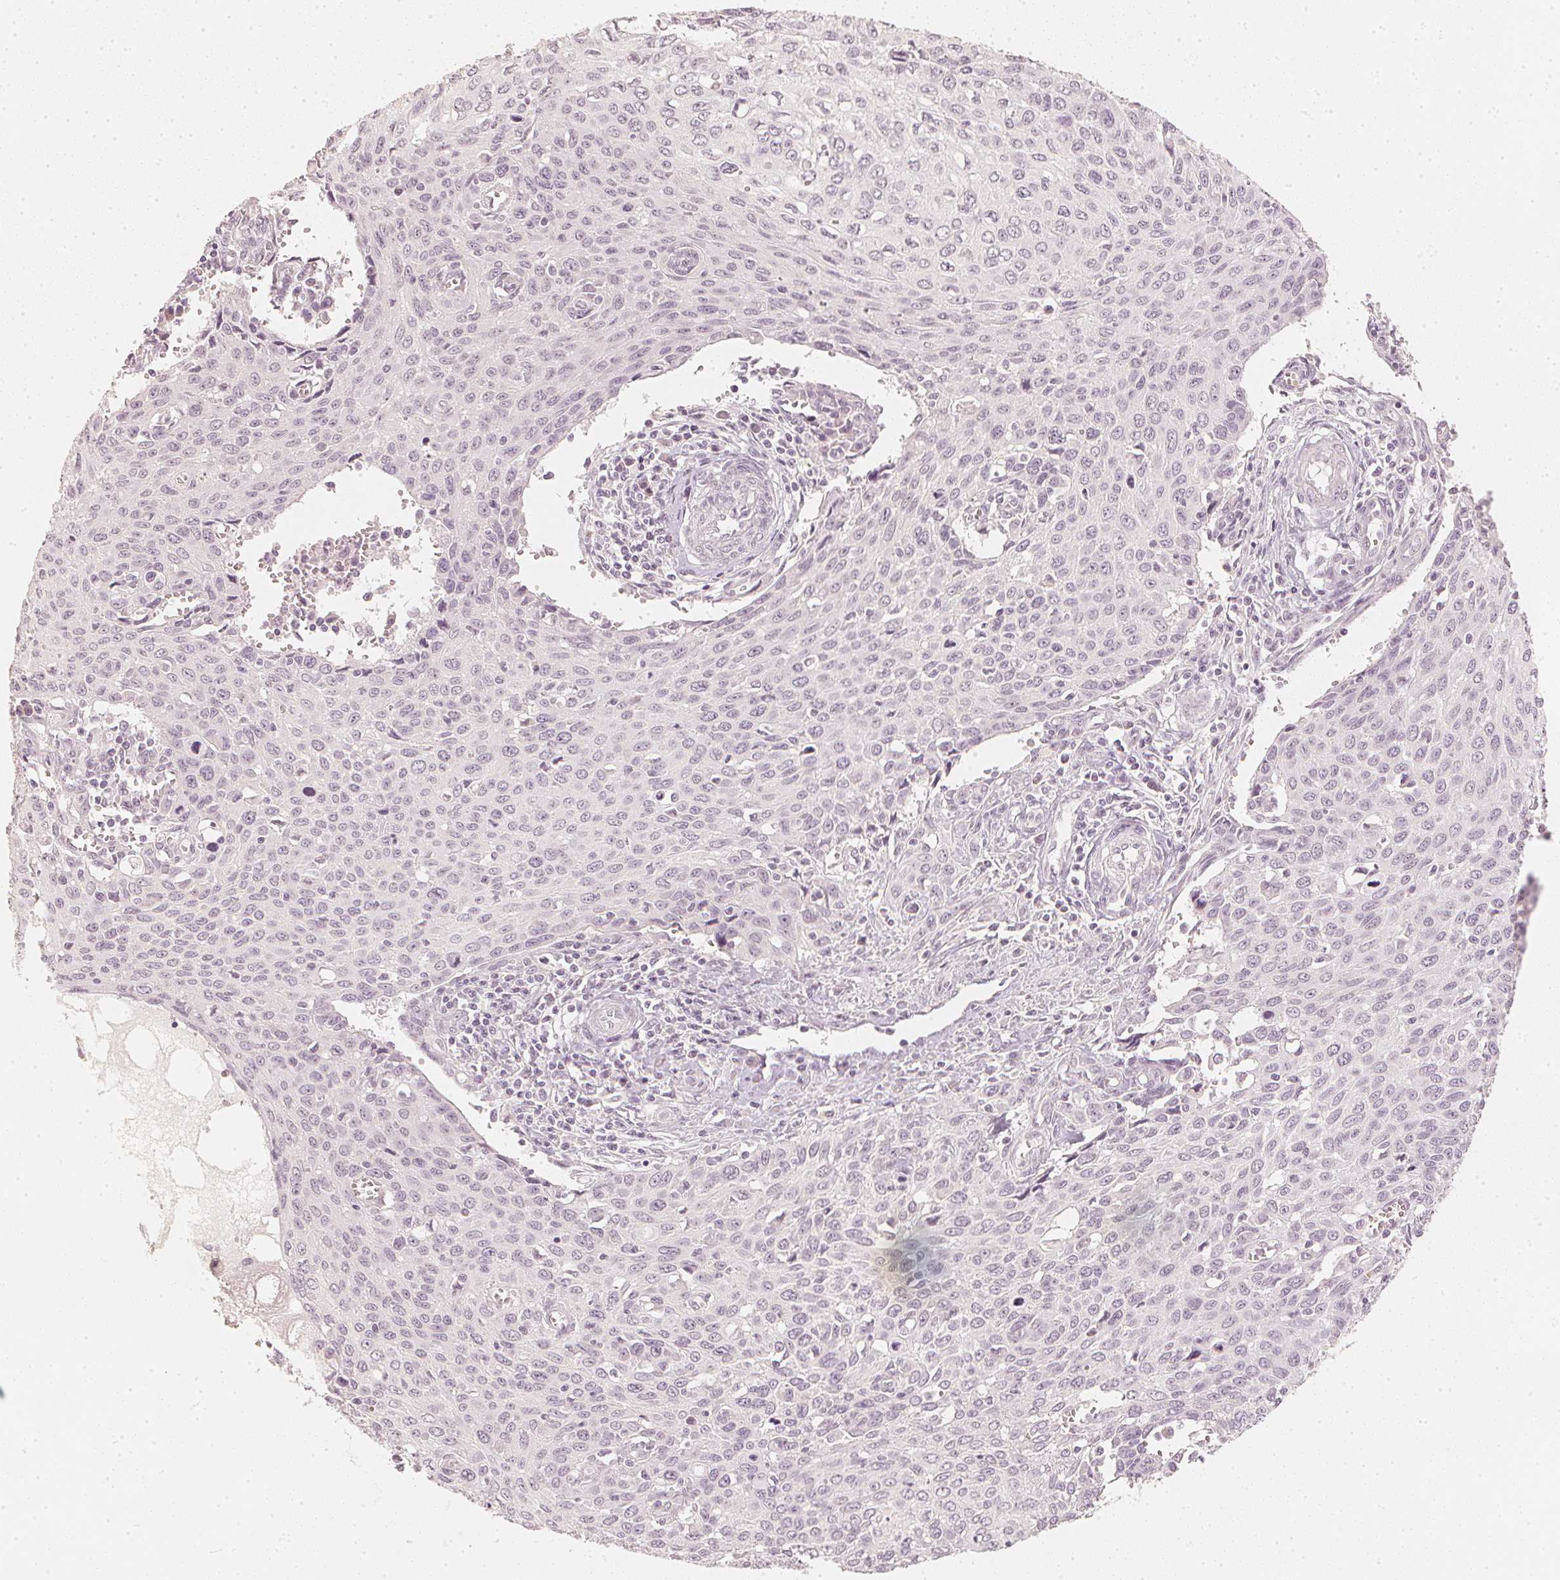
{"staining": {"intensity": "negative", "quantity": "none", "location": "none"}, "tissue": "cervical cancer", "cell_type": "Tumor cells", "image_type": "cancer", "snomed": [{"axis": "morphology", "description": "Squamous cell carcinoma, NOS"}, {"axis": "topography", "description": "Cervix"}], "caption": "Immunohistochemistry image of human cervical cancer stained for a protein (brown), which demonstrates no staining in tumor cells.", "gene": "CALB1", "patient": {"sex": "female", "age": 38}}